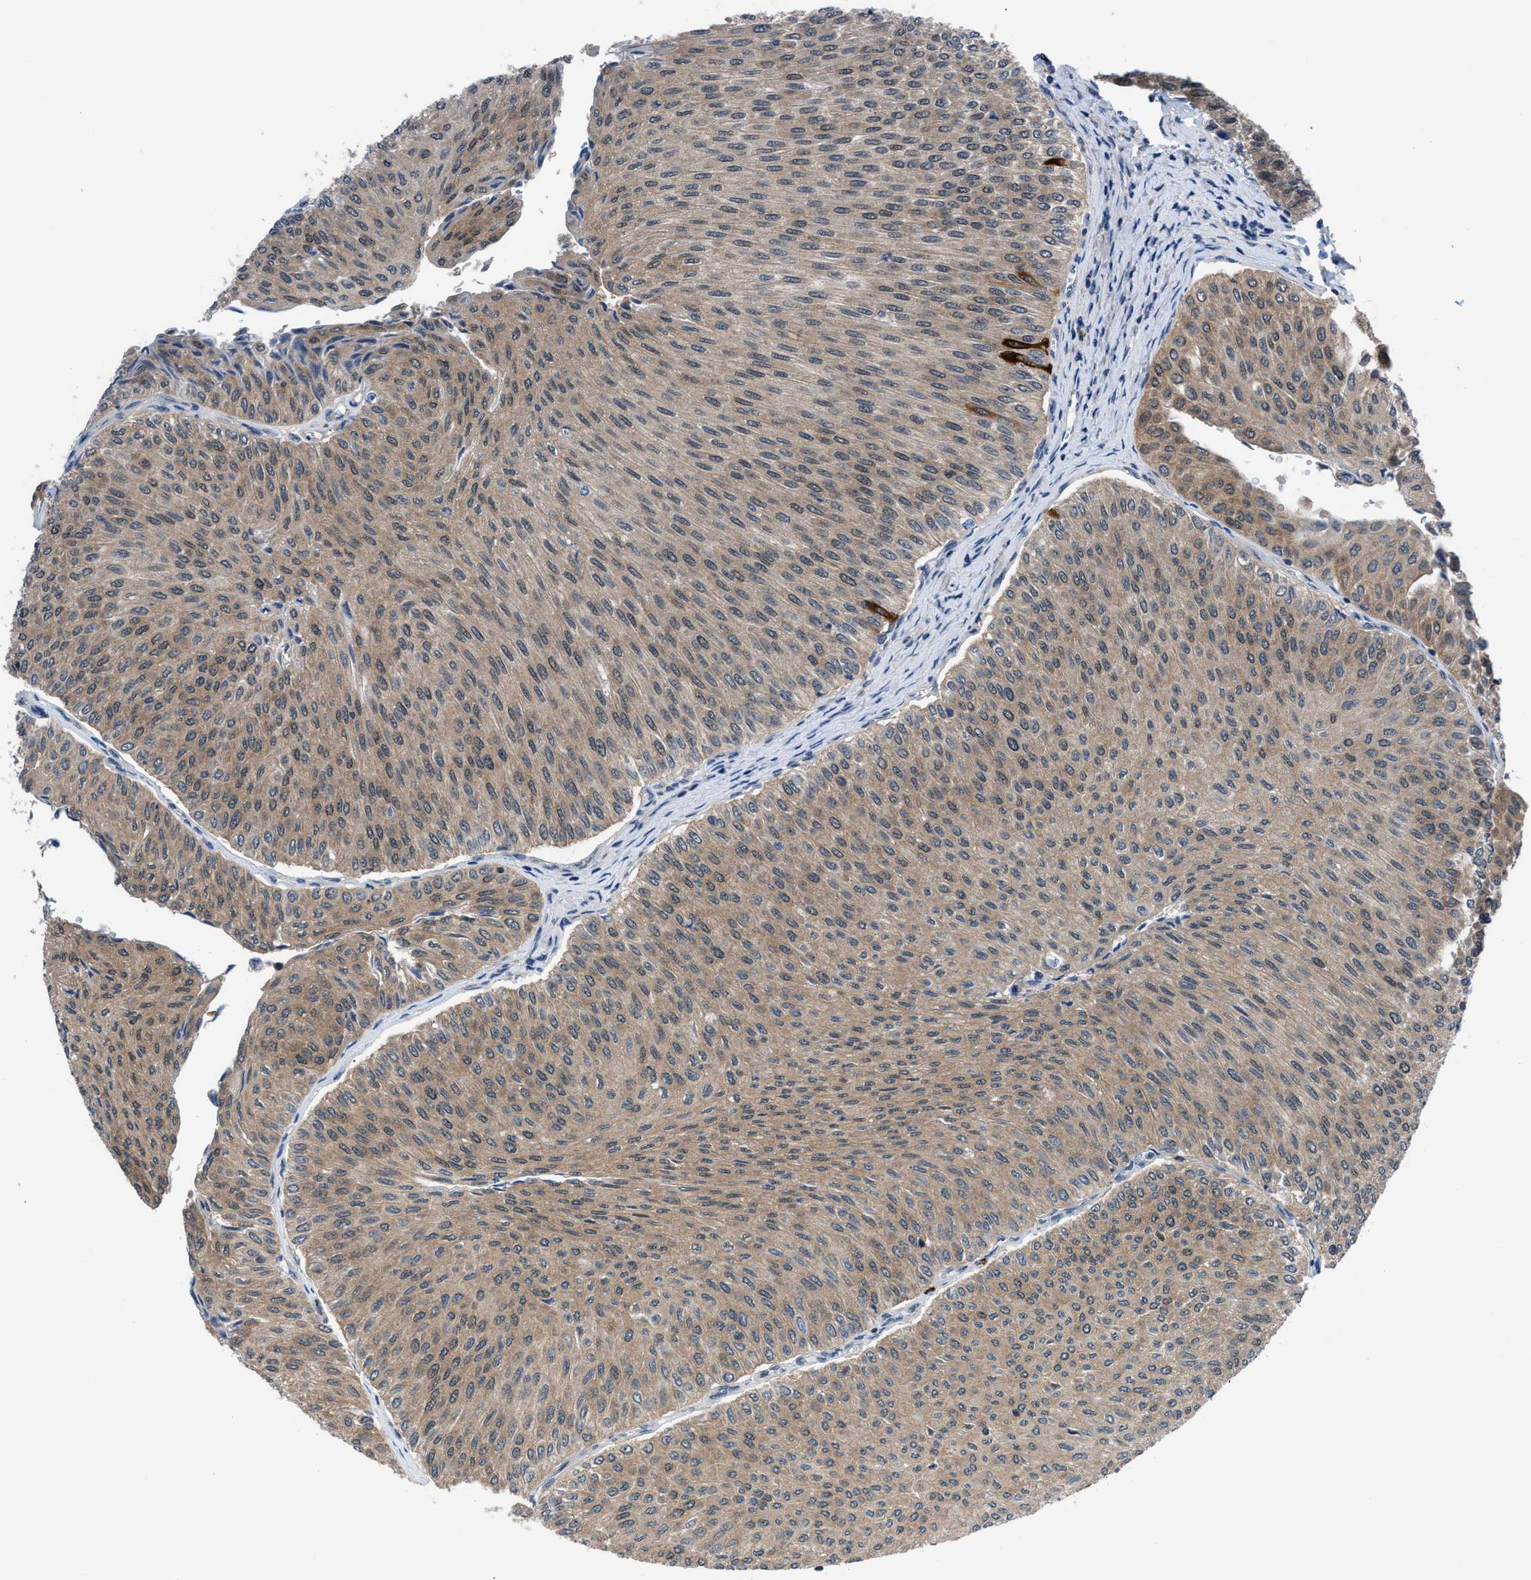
{"staining": {"intensity": "moderate", "quantity": ">75%", "location": "cytoplasmic/membranous"}, "tissue": "urothelial cancer", "cell_type": "Tumor cells", "image_type": "cancer", "snomed": [{"axis": "morphology", "description": "Urothelial carcinoma, Low grade"}, {"axis": "topography", "description": "Urinary bladder"}], "caption": "Urothelial cancer was stained to show a protein in brown. There is medium levels of moderate cytoplasmic/membranous staining in approximately >75% of tumor cells.", "gene": "TMEM45B", "patient": {"sex": "male", "age": 78}}